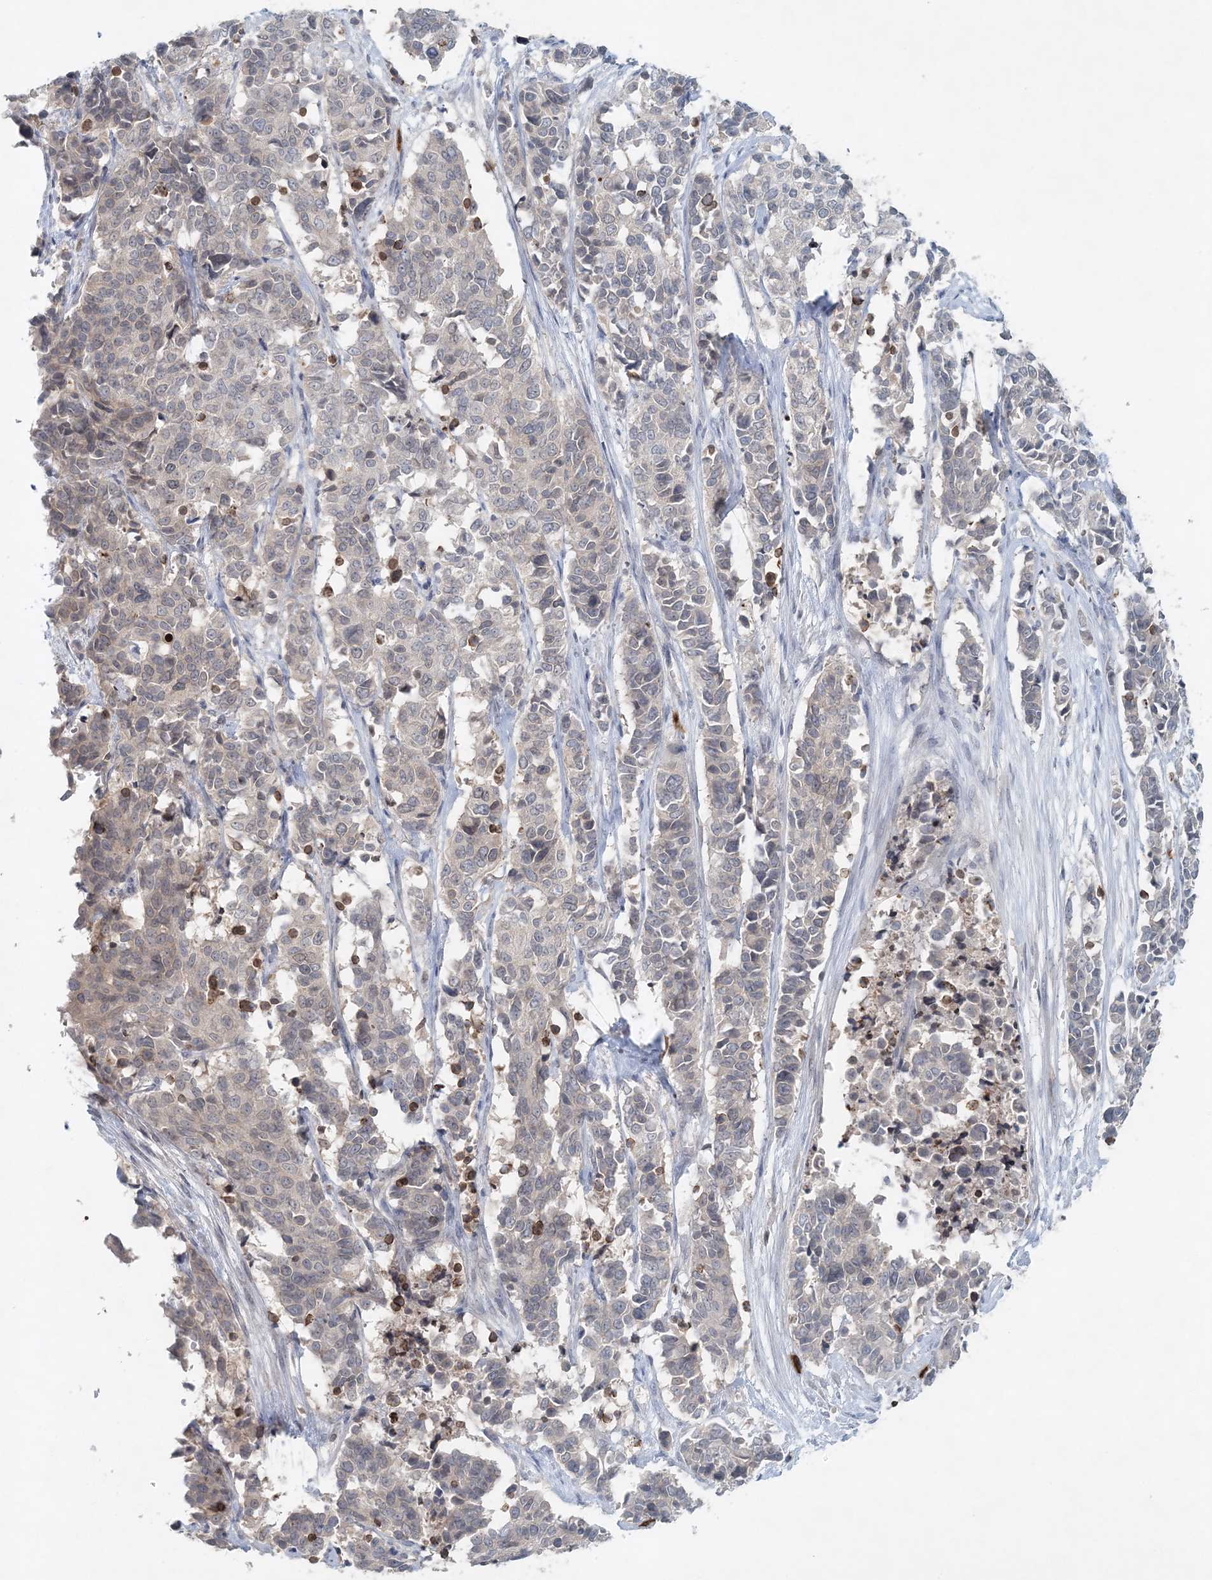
{"staining": {"intensity": "weak", "quantity": "<25%", "location": "cytoplasmic/membranous"}, "tissue": "cervical cancer", "cell_type": "Tumor cells", "image_type": "cancer", "snomed": [{"axis": "morphology", "description": "Normal tissue, NOS"}, {"axis": "morphology", "description": "Squamous cell carcinoma, NOS"}, {"axis": "topography", "description": "Cervix"}], "caption": "Image shows no significant protein positivity in tumor cells of squamous cell carcinoma (cervical).", "gene": "NUP54", "patient": {"sex": "female", "age": 35}}